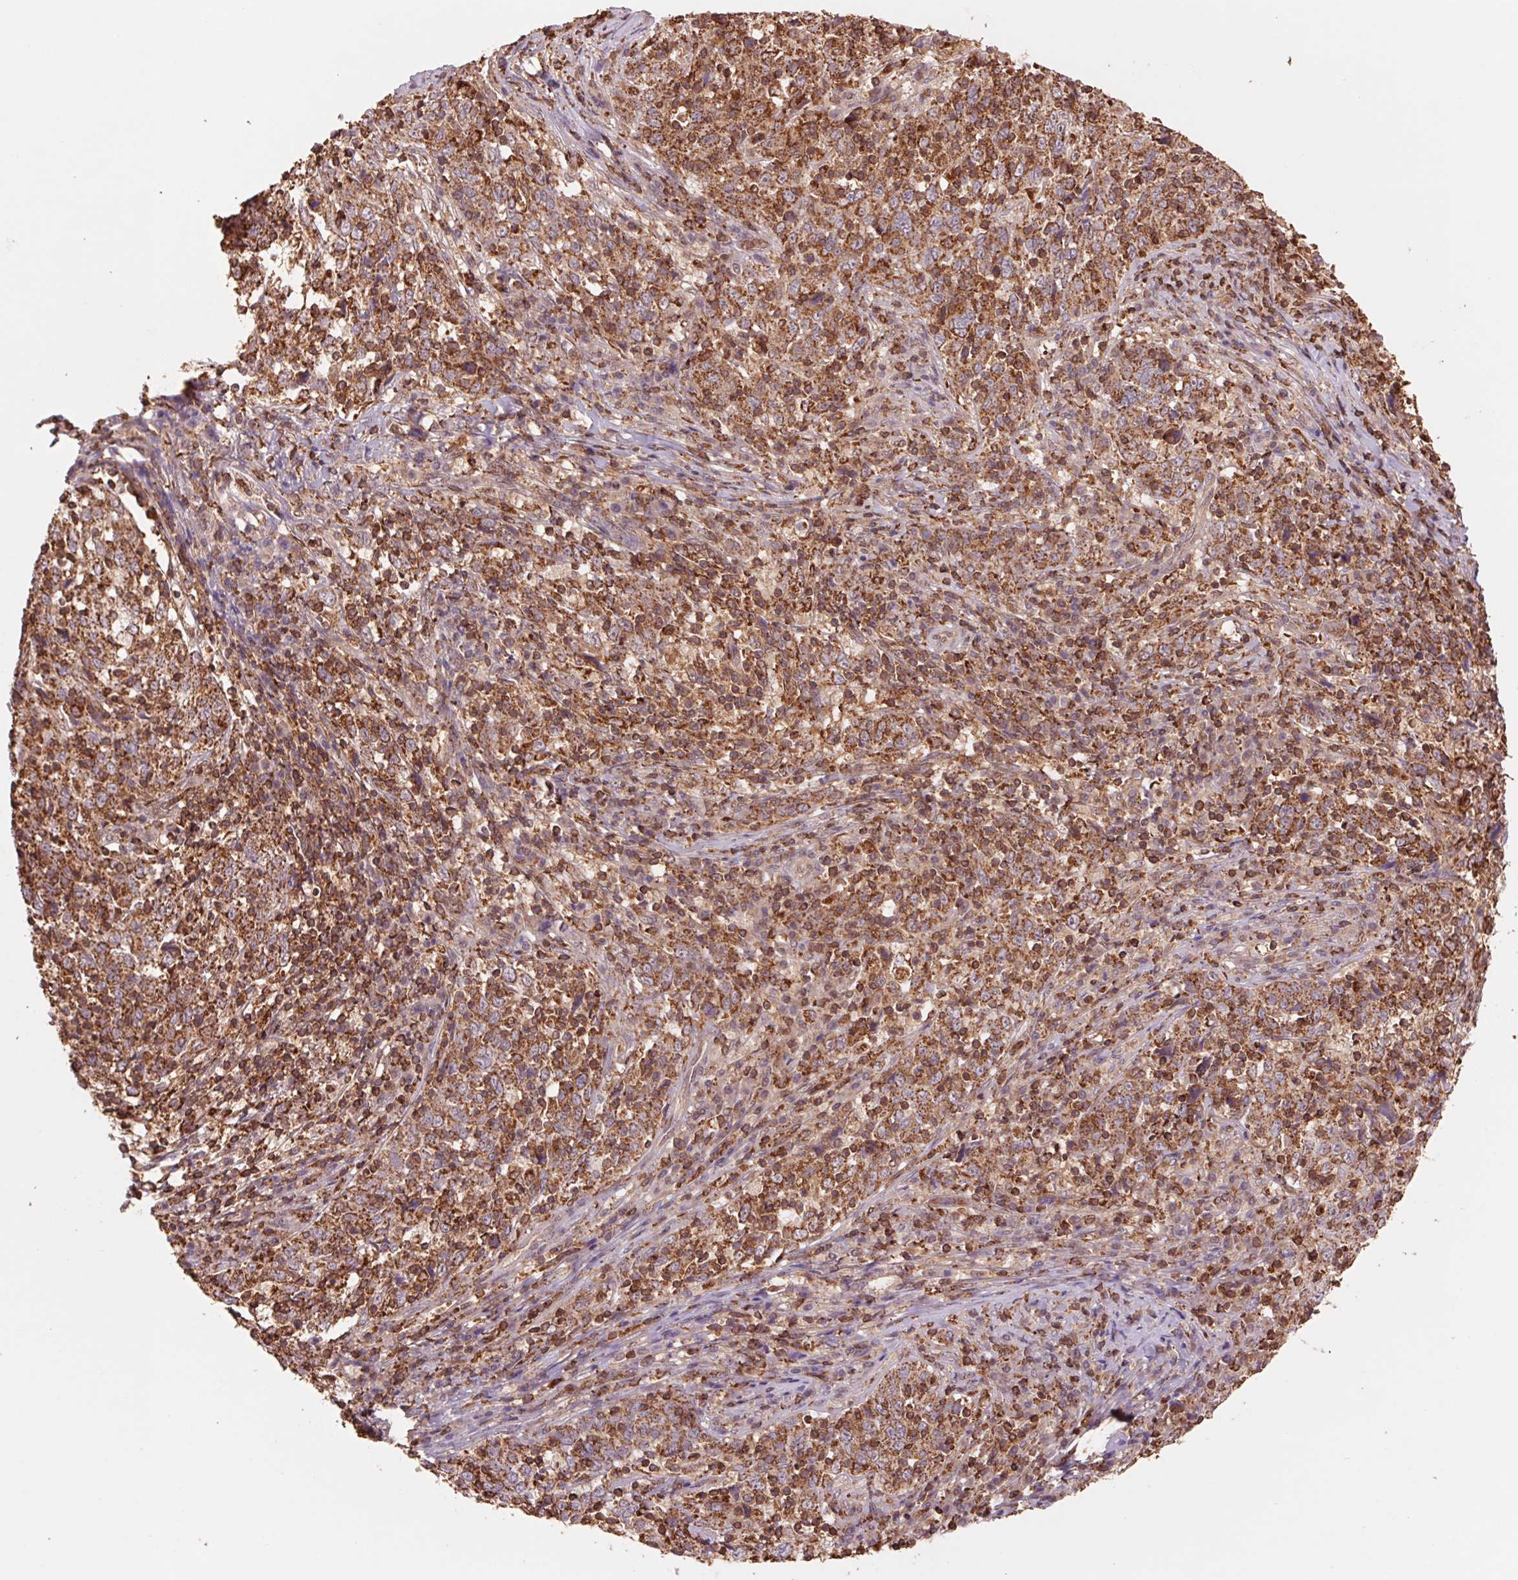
{"staining": {"intensity": "strong", "quantity": ">75%", "location": "cytoplasmic/membranous"}, "tissue": "cervical cancer", "cell_type": "Tumor cells", "image_type": "cancer", "snomed": [{"axis": "morphology", "description": "Squamous cell carcinoma, NOS"}, {"axis": "topography", "description": "Cervix"}], "caption": "A histopathology image of human cervical cancer (squamous cell carcinoma) stained for a protein exhibits strong cytoplasmic/membranous brown staining in tumor cells. (DAB (3,3'-diaminobenzidine) = brown stain, brightfield microscopy at high magnification).", "gene": "URM1", "patient": {"sex": "female", "age": 46}}